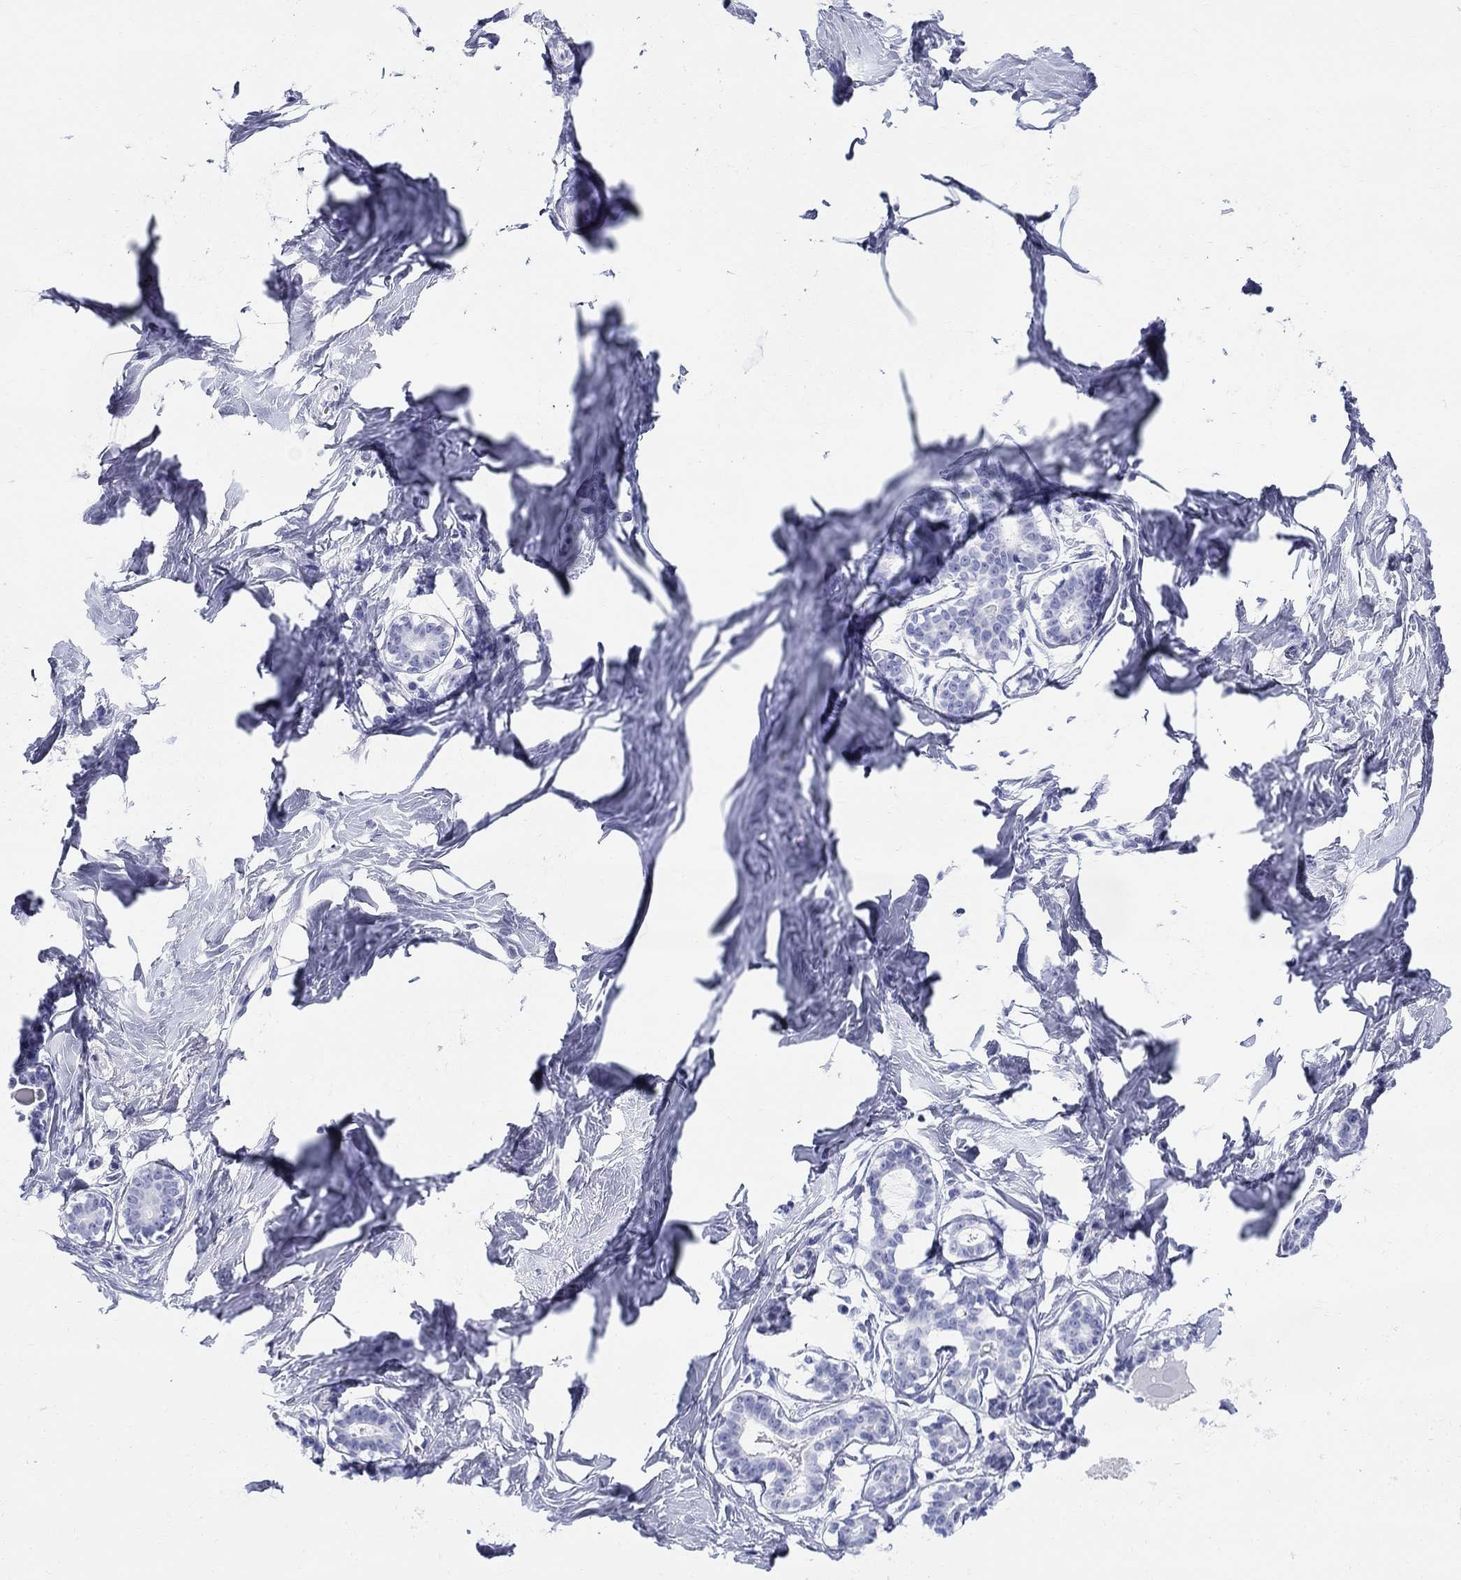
{"staining": {"intensity": "negative", "quantity": "none", "location": "none"}, "tissue": "breast", "cell_type": "Adipocytes", "image_type": "normal", "snomed": [{"axis": "morphology", "description": "Normal tissue, NOS"}, {"axis": "morphology", "description": "Lobular carcinoma, in situ"}, {"axis": "topography", "description": "Breast"}], "caption": "Immunohistochemistry of benign human breast reveals no expression in adipocytes. (Immunohistochemistry (ihc), brightfield microscopy, high magnification).", "gene": "LAMP5", "patient": {"sex": "female", "age": 35}}